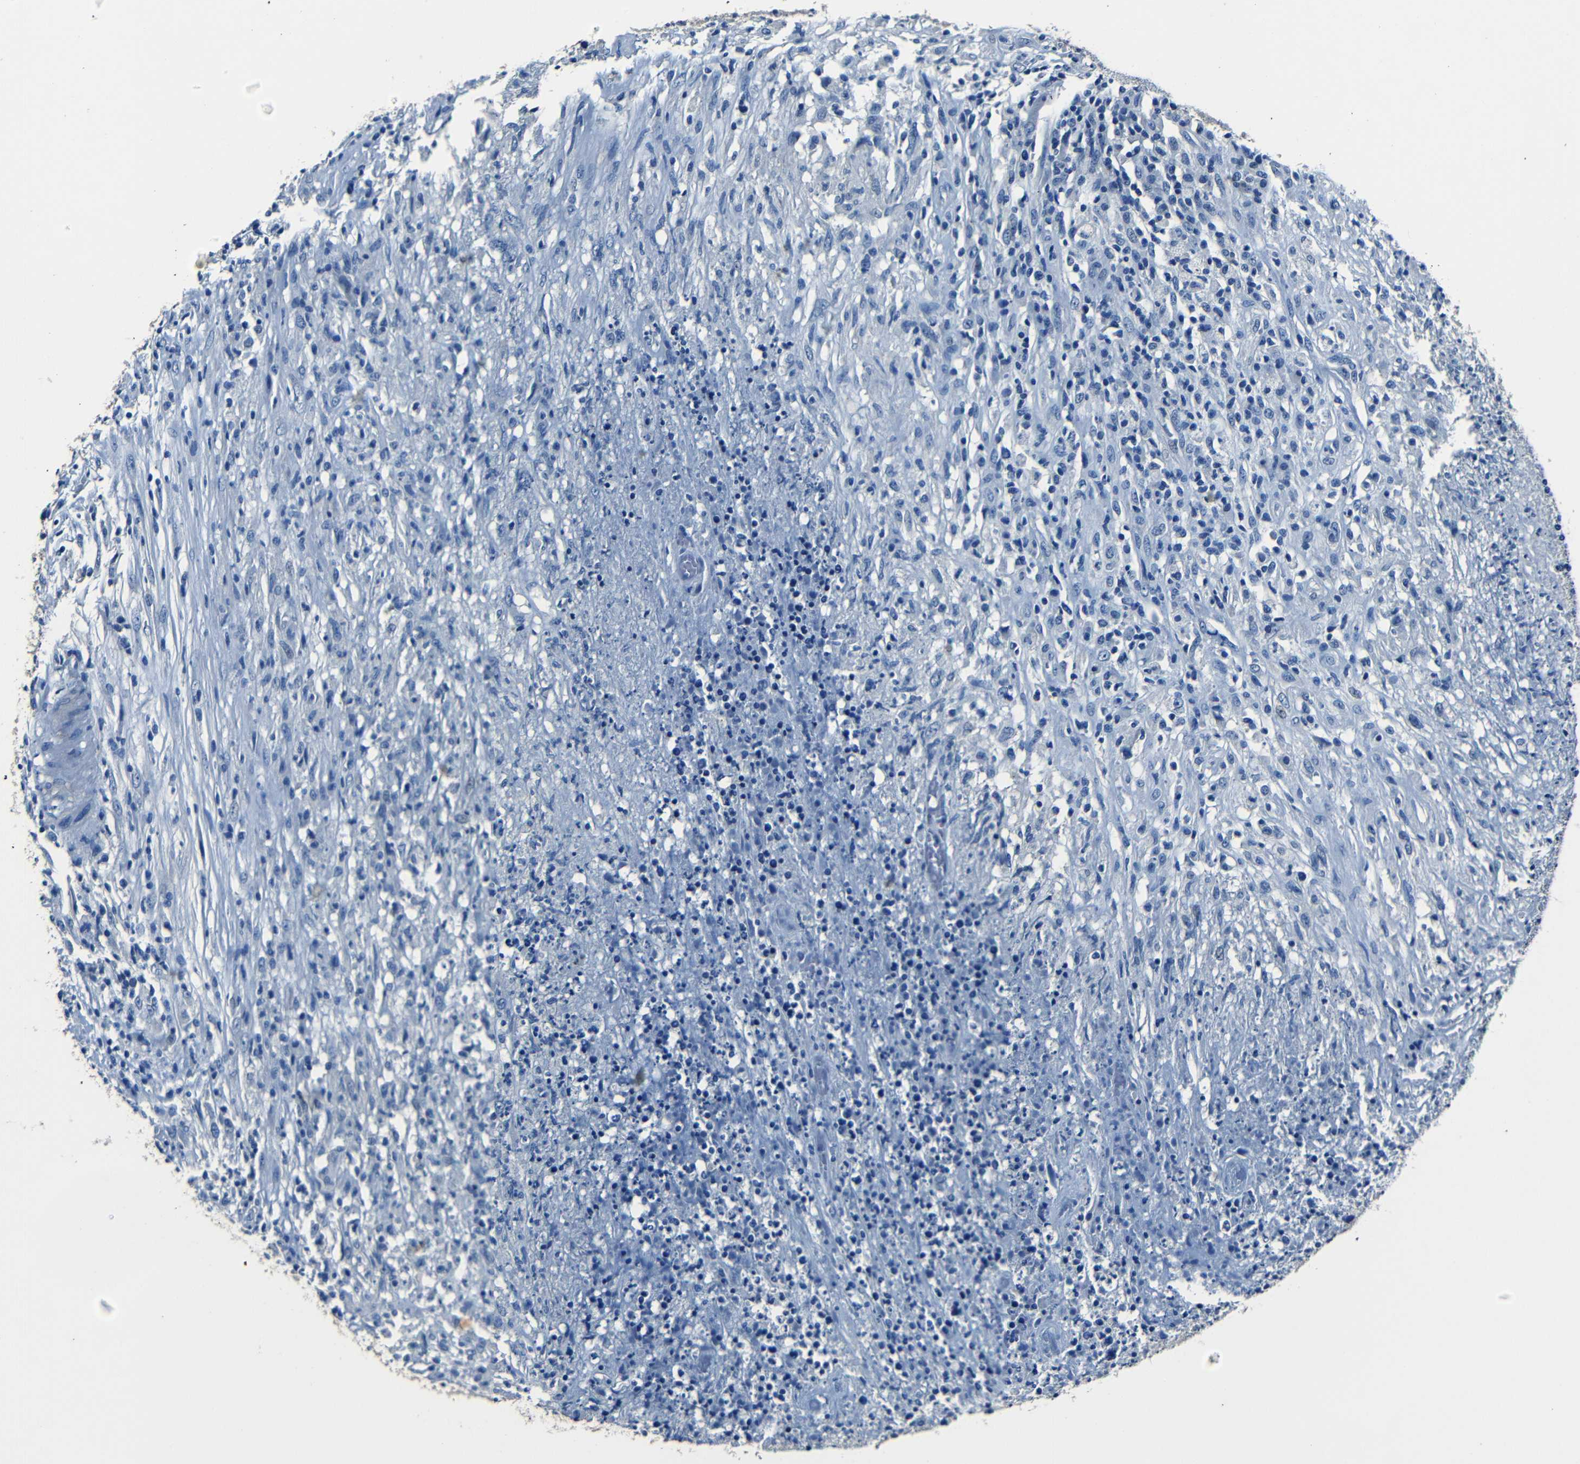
{"staining": {"intensity": "negative", "quantity": "none", "location": "none"}, "tissue": "lymphoma", "cell_type": "Tumor cells", "image_type": "cancer", "snomed": [{"axis": "morphology", "description": "Malignant lymphoma, non-Hodgkin's type, High grade"}, {"axis": "topography", "description": "Lymph node"}], "caption": "Immunohistochemistry histopathology image of human high-grade malignant lymphoma, non-Hodgkin's type stained for a protein (brown), which exhibits no staining in tumor cells. (DAB IHC with hematoxylin counter stain).", "gene": "NCMAP", "patient": {"sex": "female", "age": 84}}